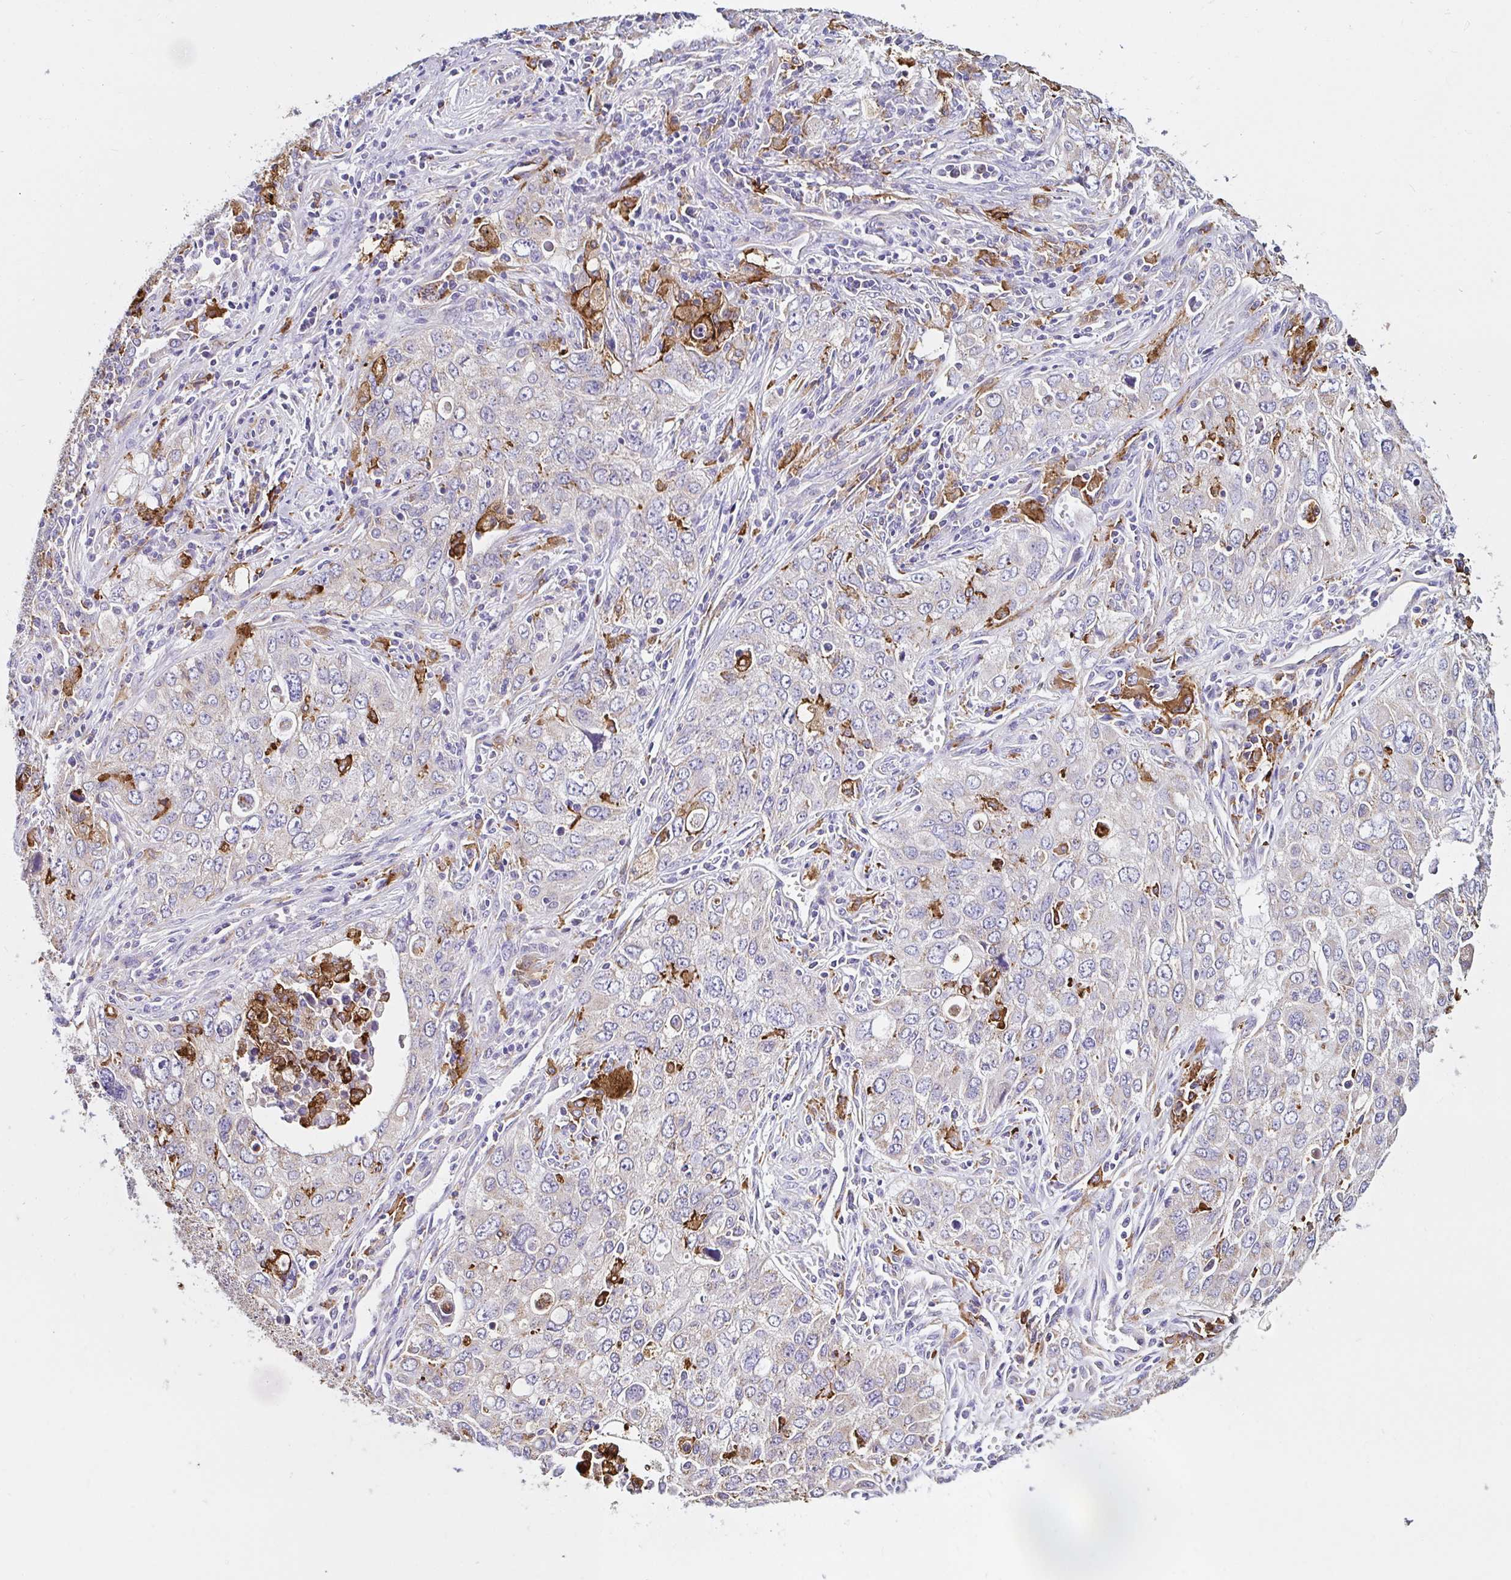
{"staining": {"intensity": "weak", "quantity": "<25%", "location": "cytoplasmic/membranous"}, "tissue": "lung cancer", "cell_type": "Tumor cells", "image_type": "cancer", "snomed": [{"axis": "morphology", "description": "Adenocarcinoma, NOS"}, {"axis": "morphology", "description": "Adenocarcinoma, metastatic, NOS"}, {"axis": "topography", "description": "Lymph node"}, {"axis": "topography", "description": "Lung"}], "caption": "Protein analysis of lung cancer demonstrates no significant staining in tumor cells.", "gene": "MSR1", "patient": {"sex": "female", "age": 42}}